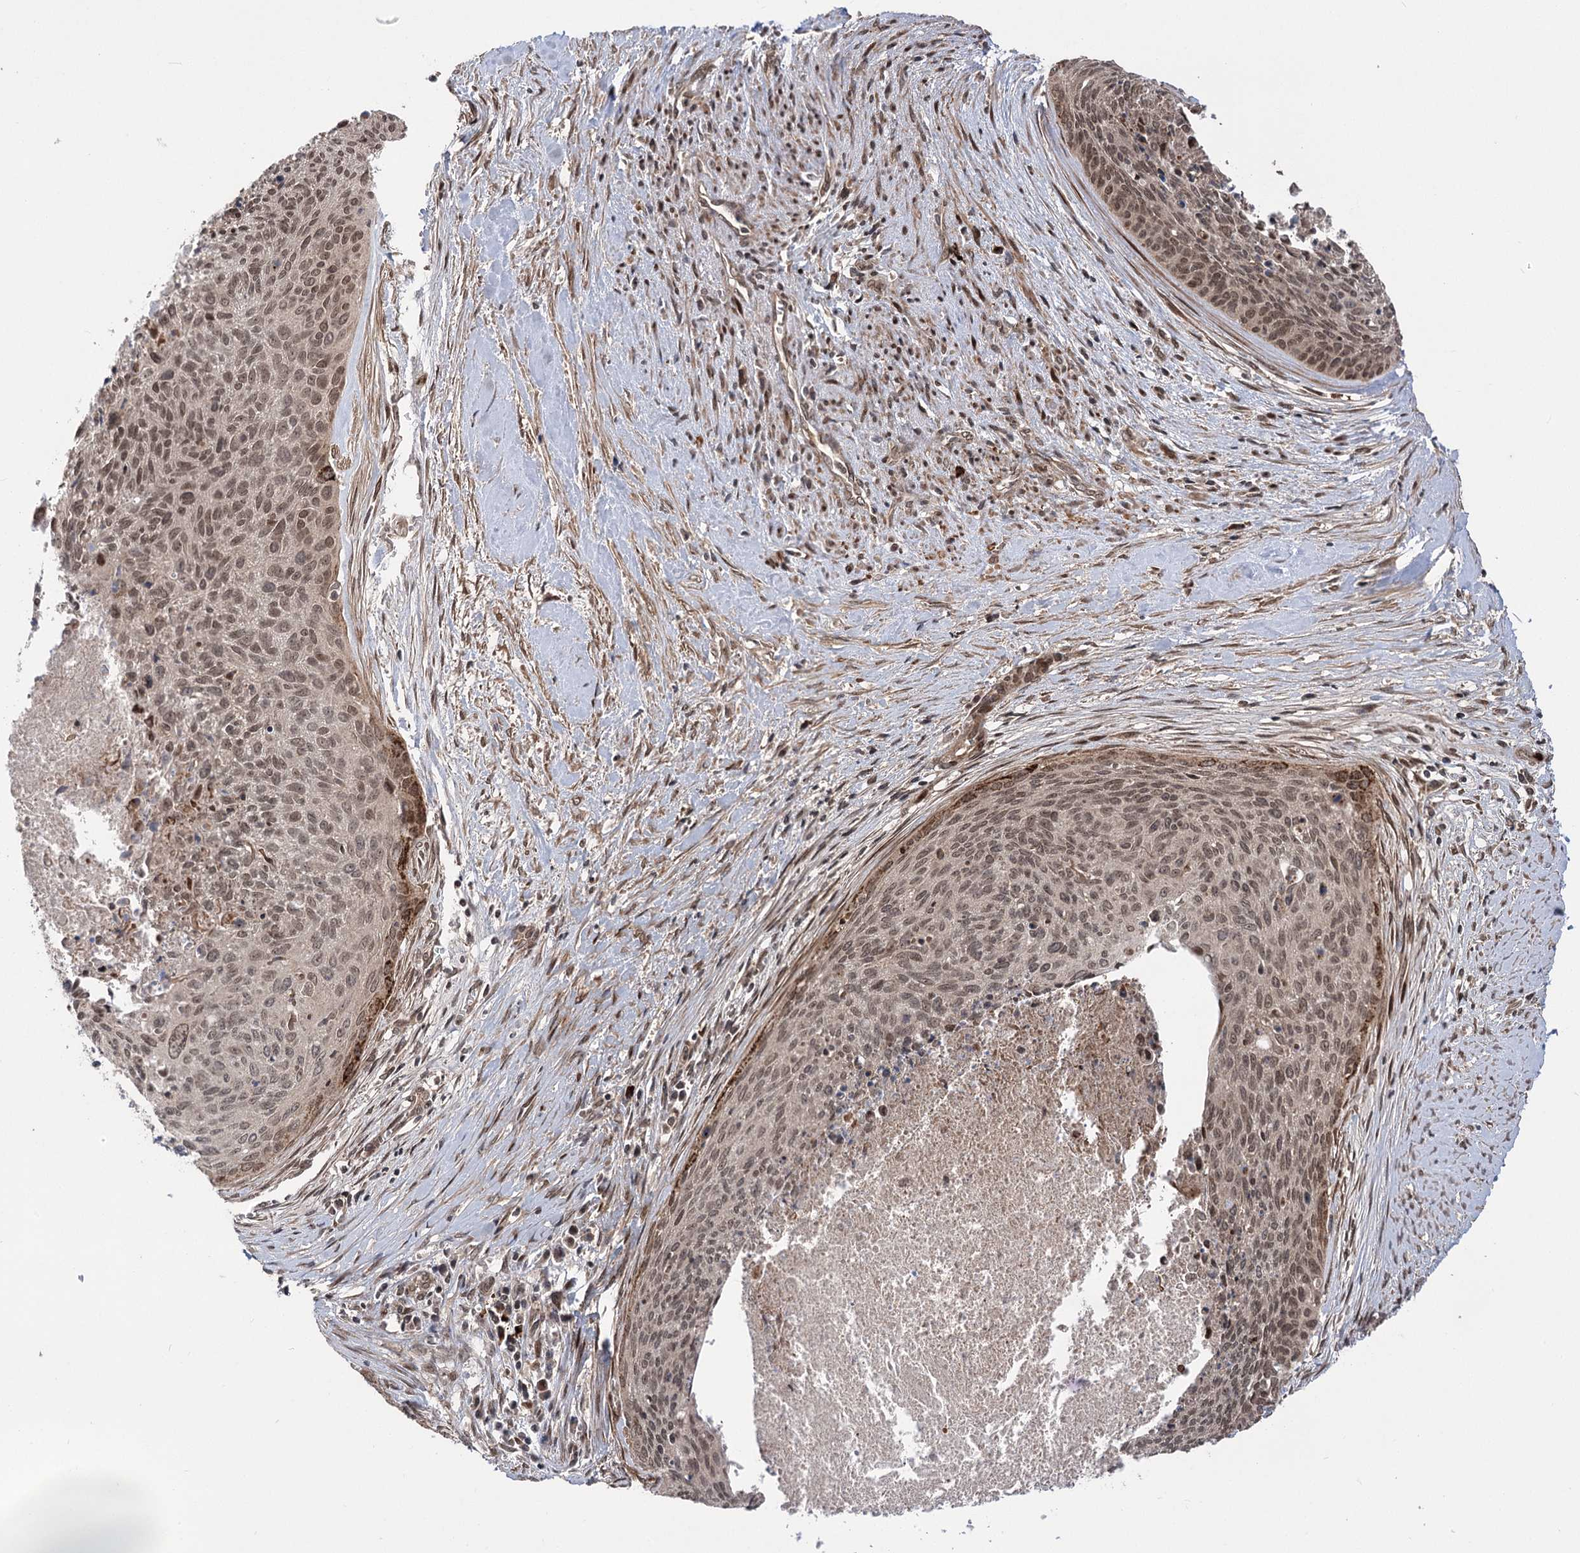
{"staining": {"intensity": "moderate", "quantity": ">75%", "location": "nuclear"}, "tissue": "cervical cancer", "cell_type": "Tumor cells", "image_type": "cancer", "snomed": [{"axis": "morphology", "description": "Squamous cell carcinoma, NOS"}, {"axis": "topography", "description": "Cervix"}], "caption": "The photomicrograph reveals a brown stain indicating the presence of a protein in the nuclear of tumor cells in cervical squamous cell carcinoma. (DAB IHC with brightfield microscopy, high magnification).", "gene": "TENM2", "patient": {"sex": "female", "age": 55}}